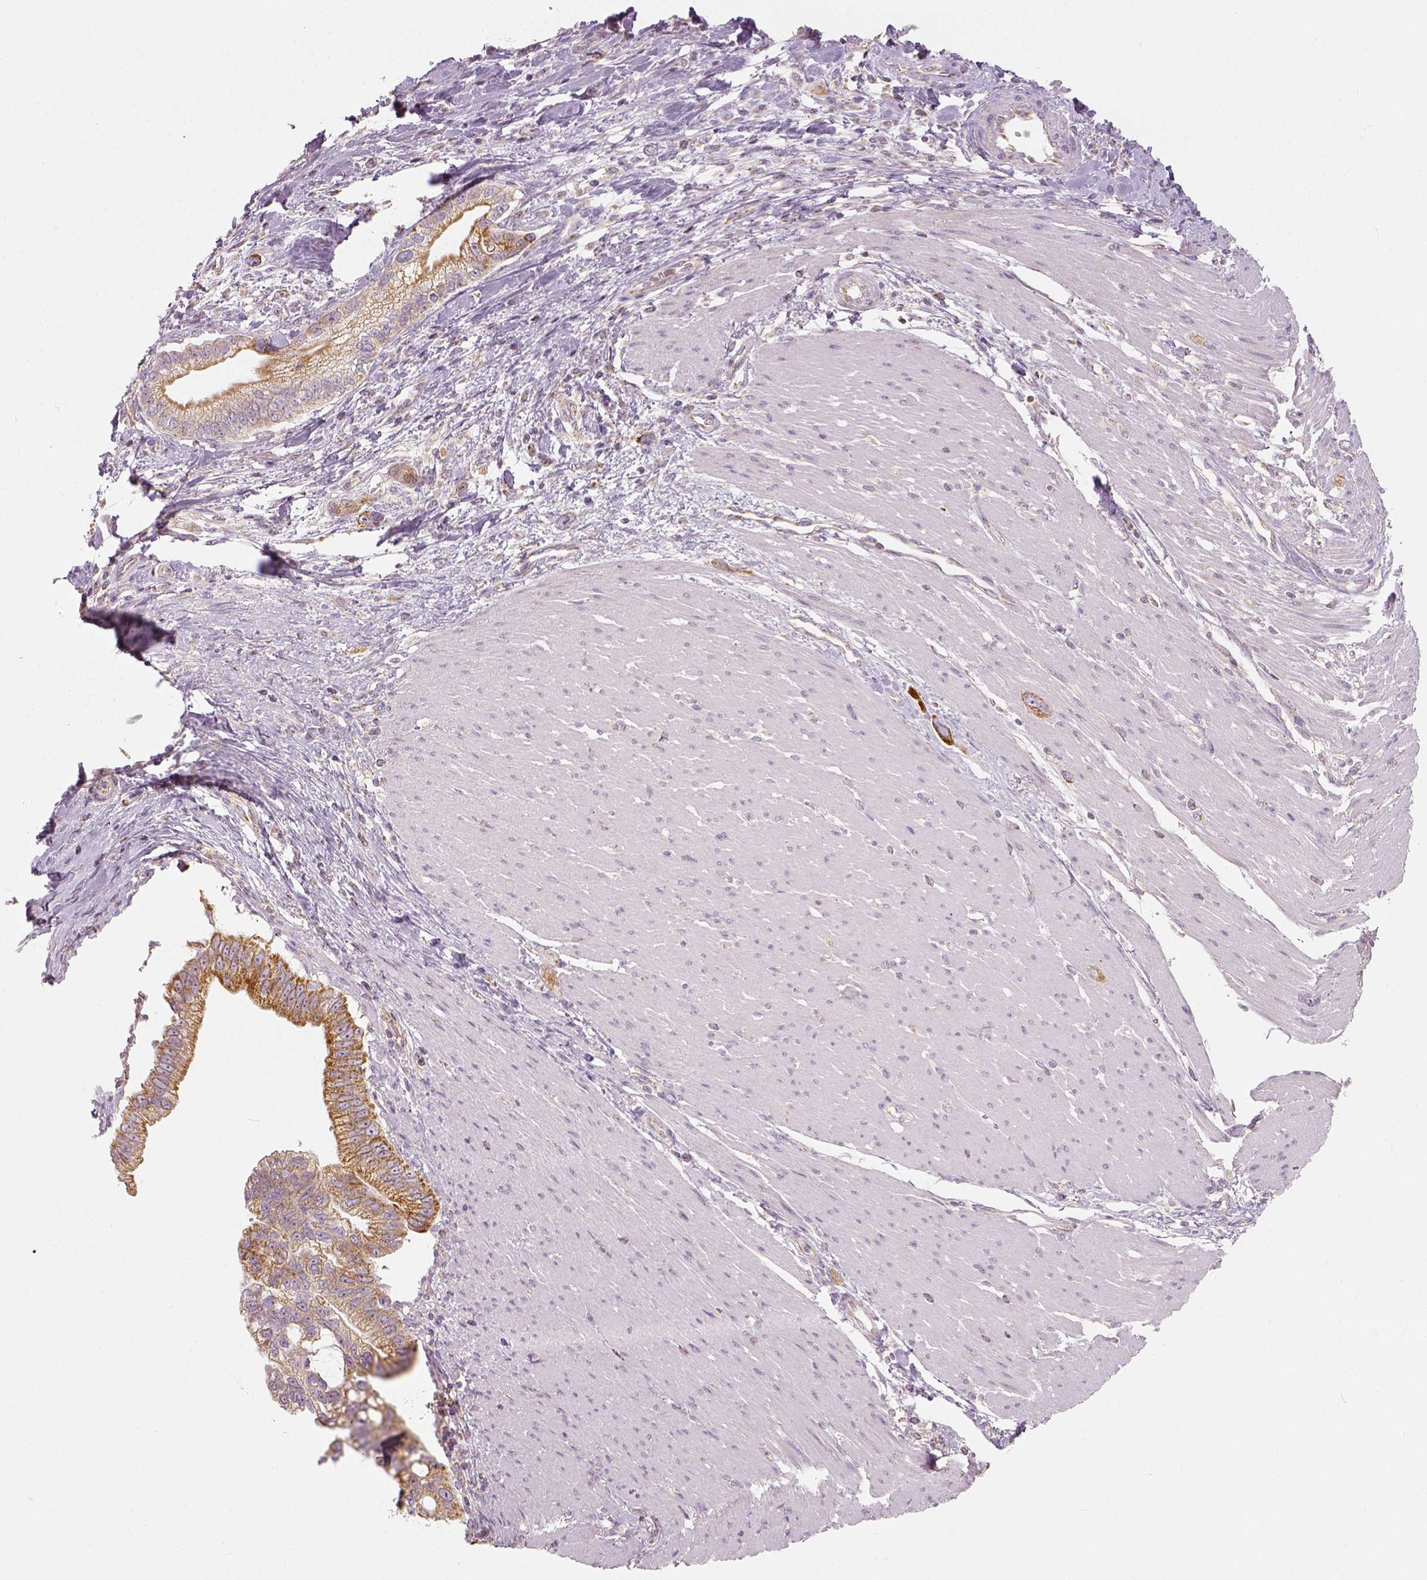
{"staining": {"intensity": "moderate", "quantity": ">75%", "location": "cytoplasmic/membranous"}, "tissue": "pancreatic cancer", "cell_type": "Tumor cells", "image_type": "cancer", "snomed": [{"axis": "morphology", "description": "Adenocarcinoma, NOS"}, {"axis": "topography", "description": "Pancreas"}], "caption": "An immunohistochemistry (IHC) image of neoplastic tissue is shown. Protein staining in brown labels moderate cytoplasmic/membranous positivity in pancreatic cancer (adenocarcinoma) within tumor cells.", "gene": "PGAM5", "patient": {"sex": "male", "age": 70}}